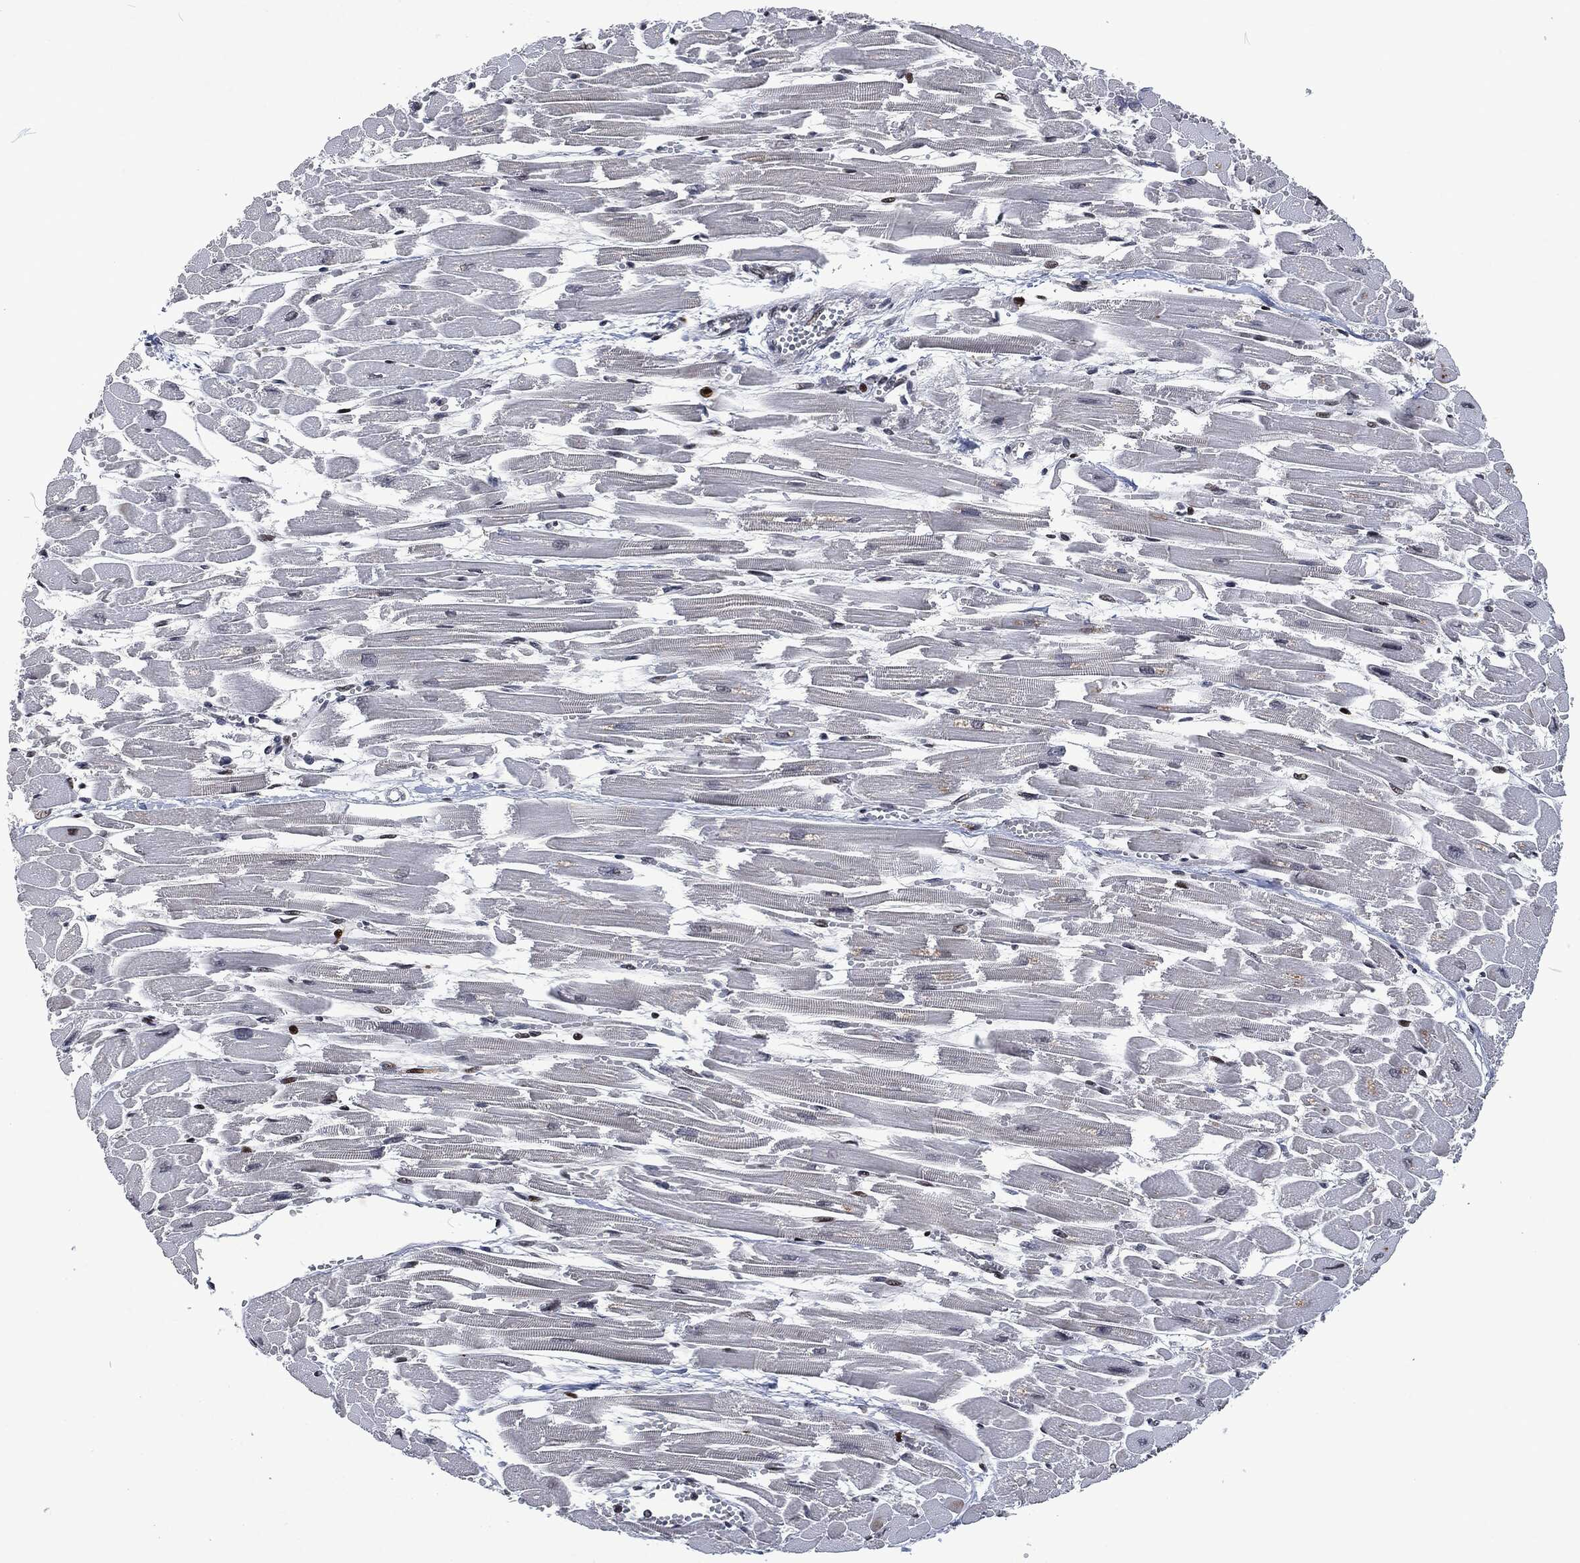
{"staining": {"intensity": "strong", "quantity": "<25%", "location": "nuclear"}, "tissue": "heart muscle", "cell_type": "Cardiomyocytes", "image_type": "normal", "snomed": [{"axis": "morphology", "description": "Normal tissue, NOS"}, {"axis": "topography", "description": "Heart"}], "caption": "Benign heart muscle shows strong nuclear positivity in approximately <25% of cardiomyocytes The protein of interest is shown in brown color, while the nuclei are stained blue..", "gene": "EGFR", "patient": {"sex": "female", "age": 52}}